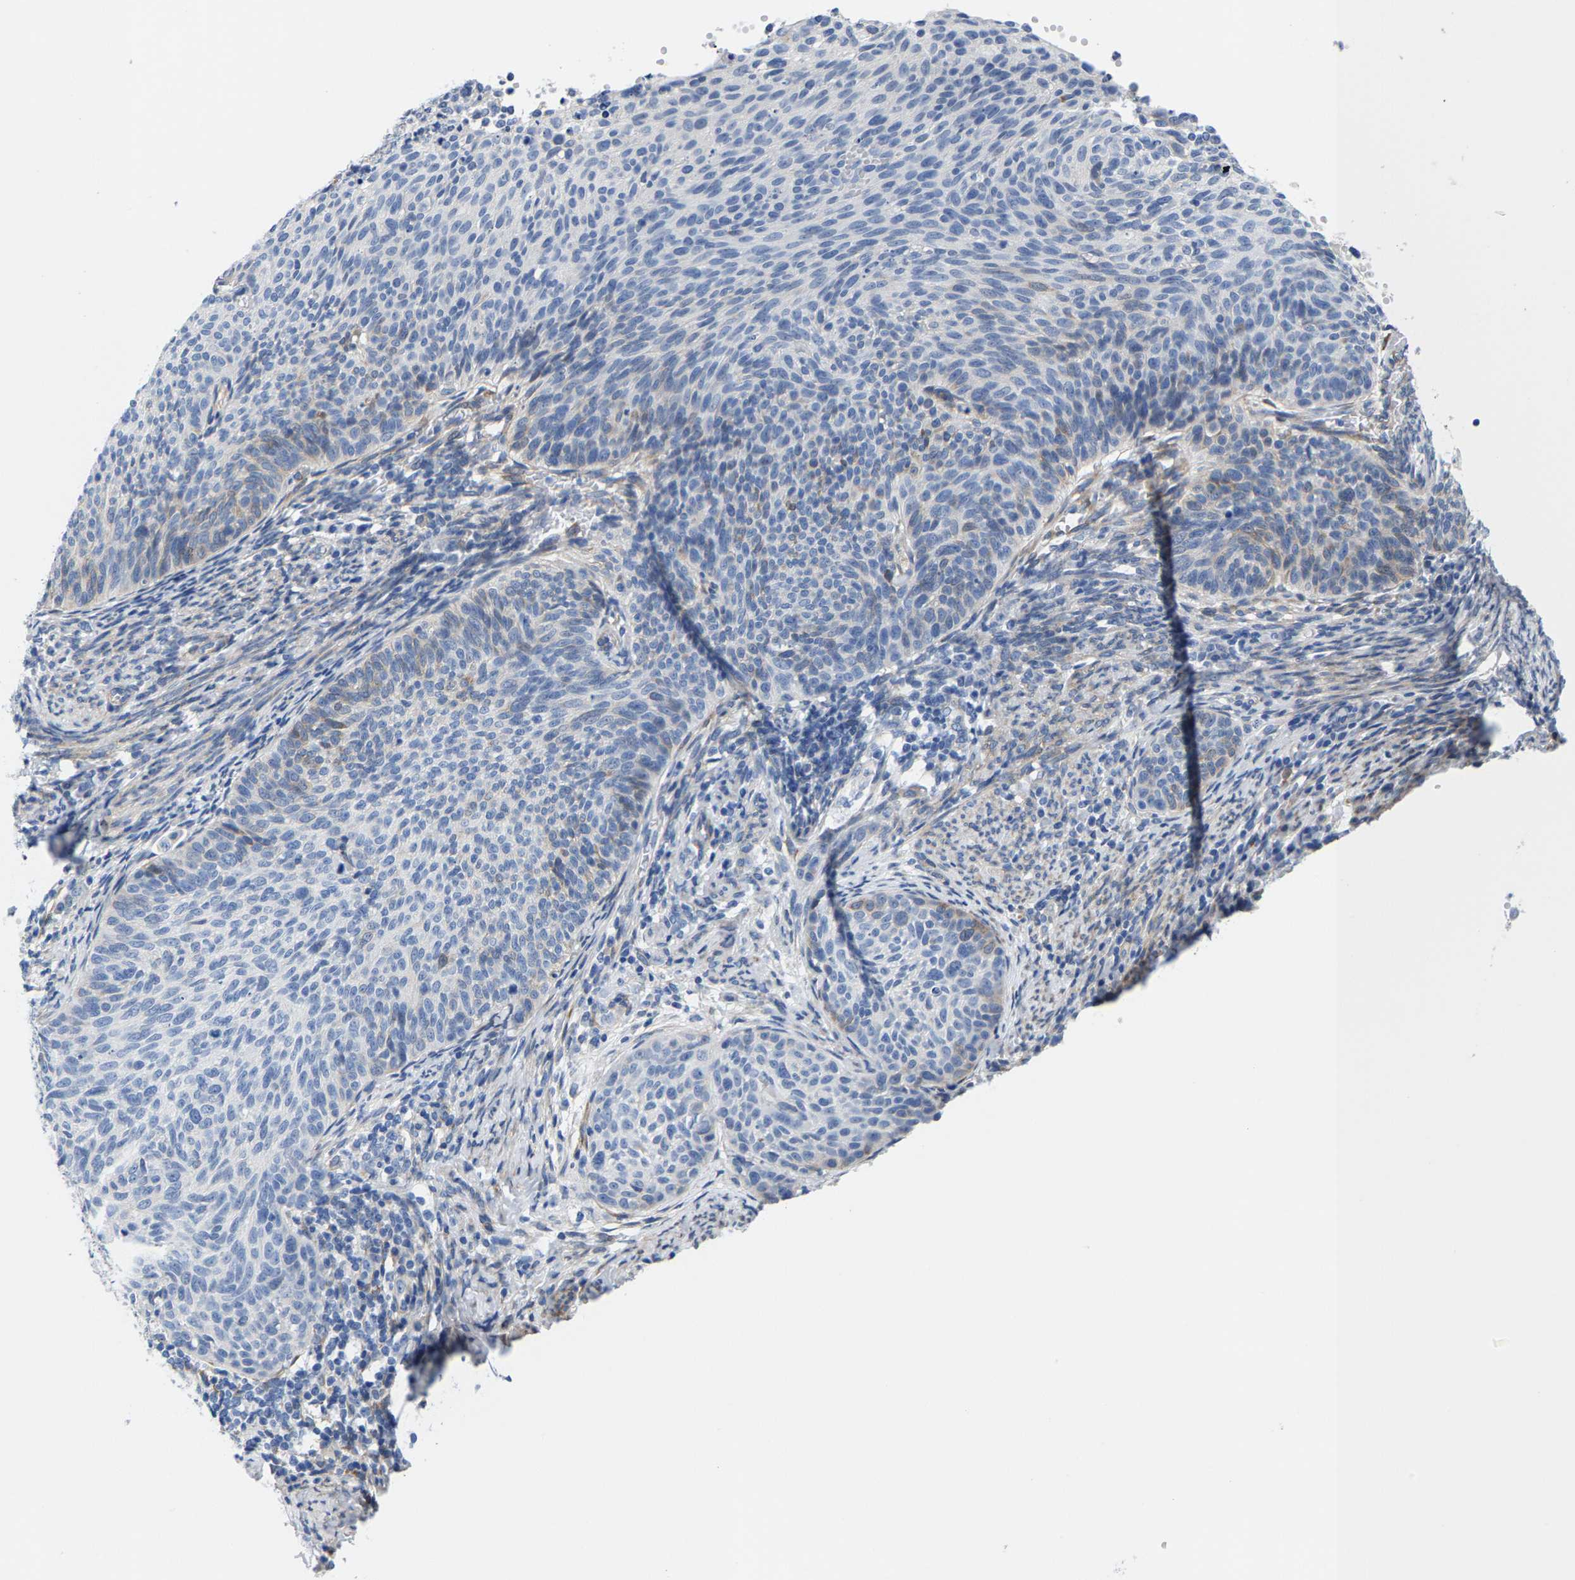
{"staining": {"intensity": "negative", "quantity": "none", "location": "none"}, "tissue": "cervical cancer", "cell_type": "Tumor cells", "image_type": "cancer", "snomed": [{"axis": "morphology", "description": "Squamous cell carcinoma, NOS"}, {"axis": "topography", "description": "Cervix"}], "caption": "Tumor cells show no significant protein staining in cervical cancer (squamous cell carcinoma).", "gene": "DSCAM", "patient": {"sex": "female", "age": 70}}